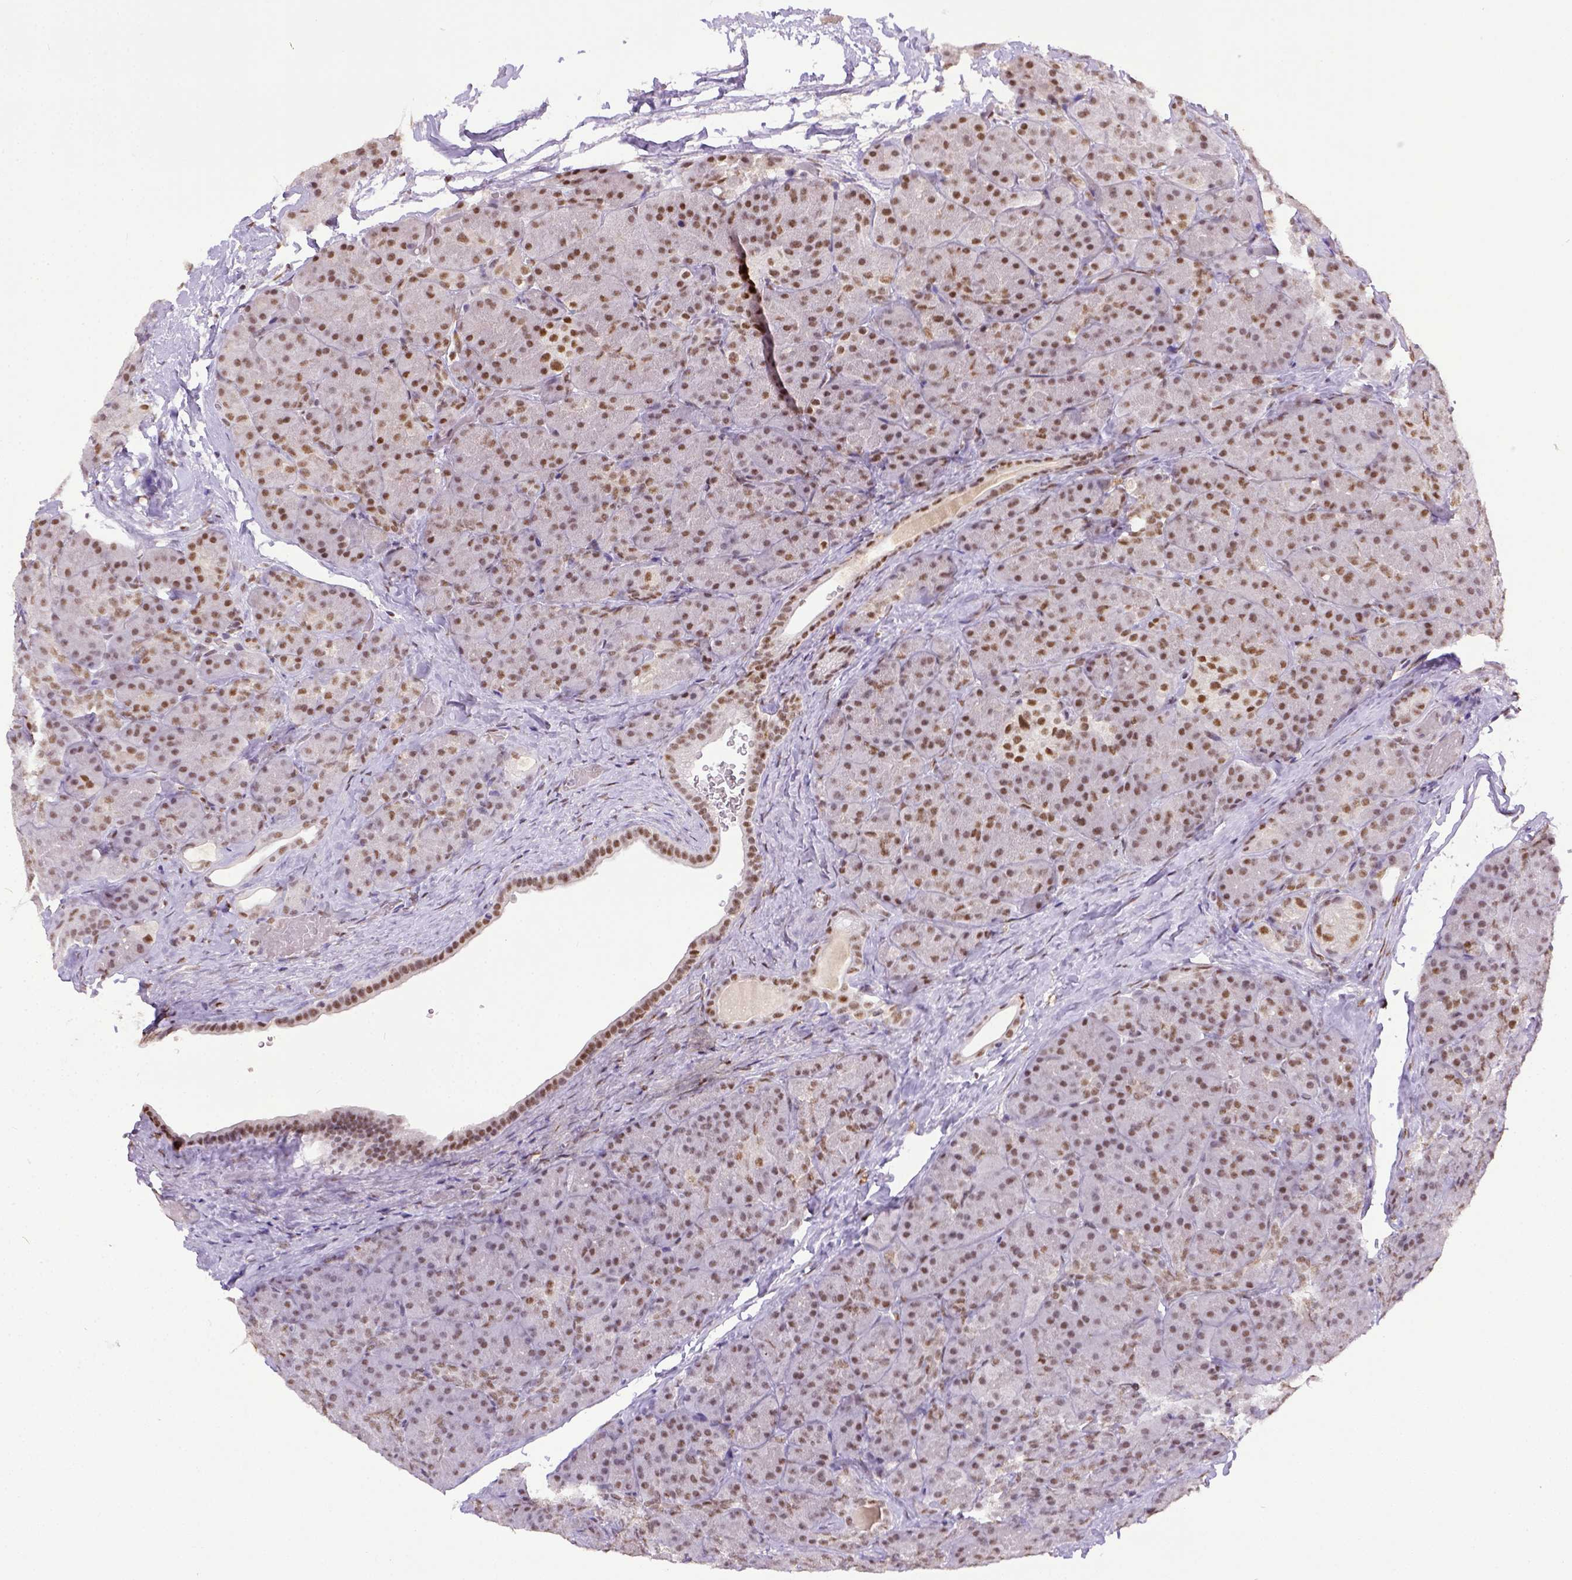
{"staining": {"intensity": "moderate", "quantity": ">75%", "location": "nuclear"}, "tissue": "pancreas", "cell_type": "Exocrine glandular cells", "image_type": "normal", "snomed": [{"axis": "morphology", "description": "Normal tissue, NOS"}, {"axis": "topography", "description": "Pancreas"}], "caption": "Protein staining by IHC reveals moderate nuclear expression in about >75% of exocrine glandular cells in unremarkable pancreas.", "gene": "ERCC1", "patient": {"sex": "male", "age": 57}}